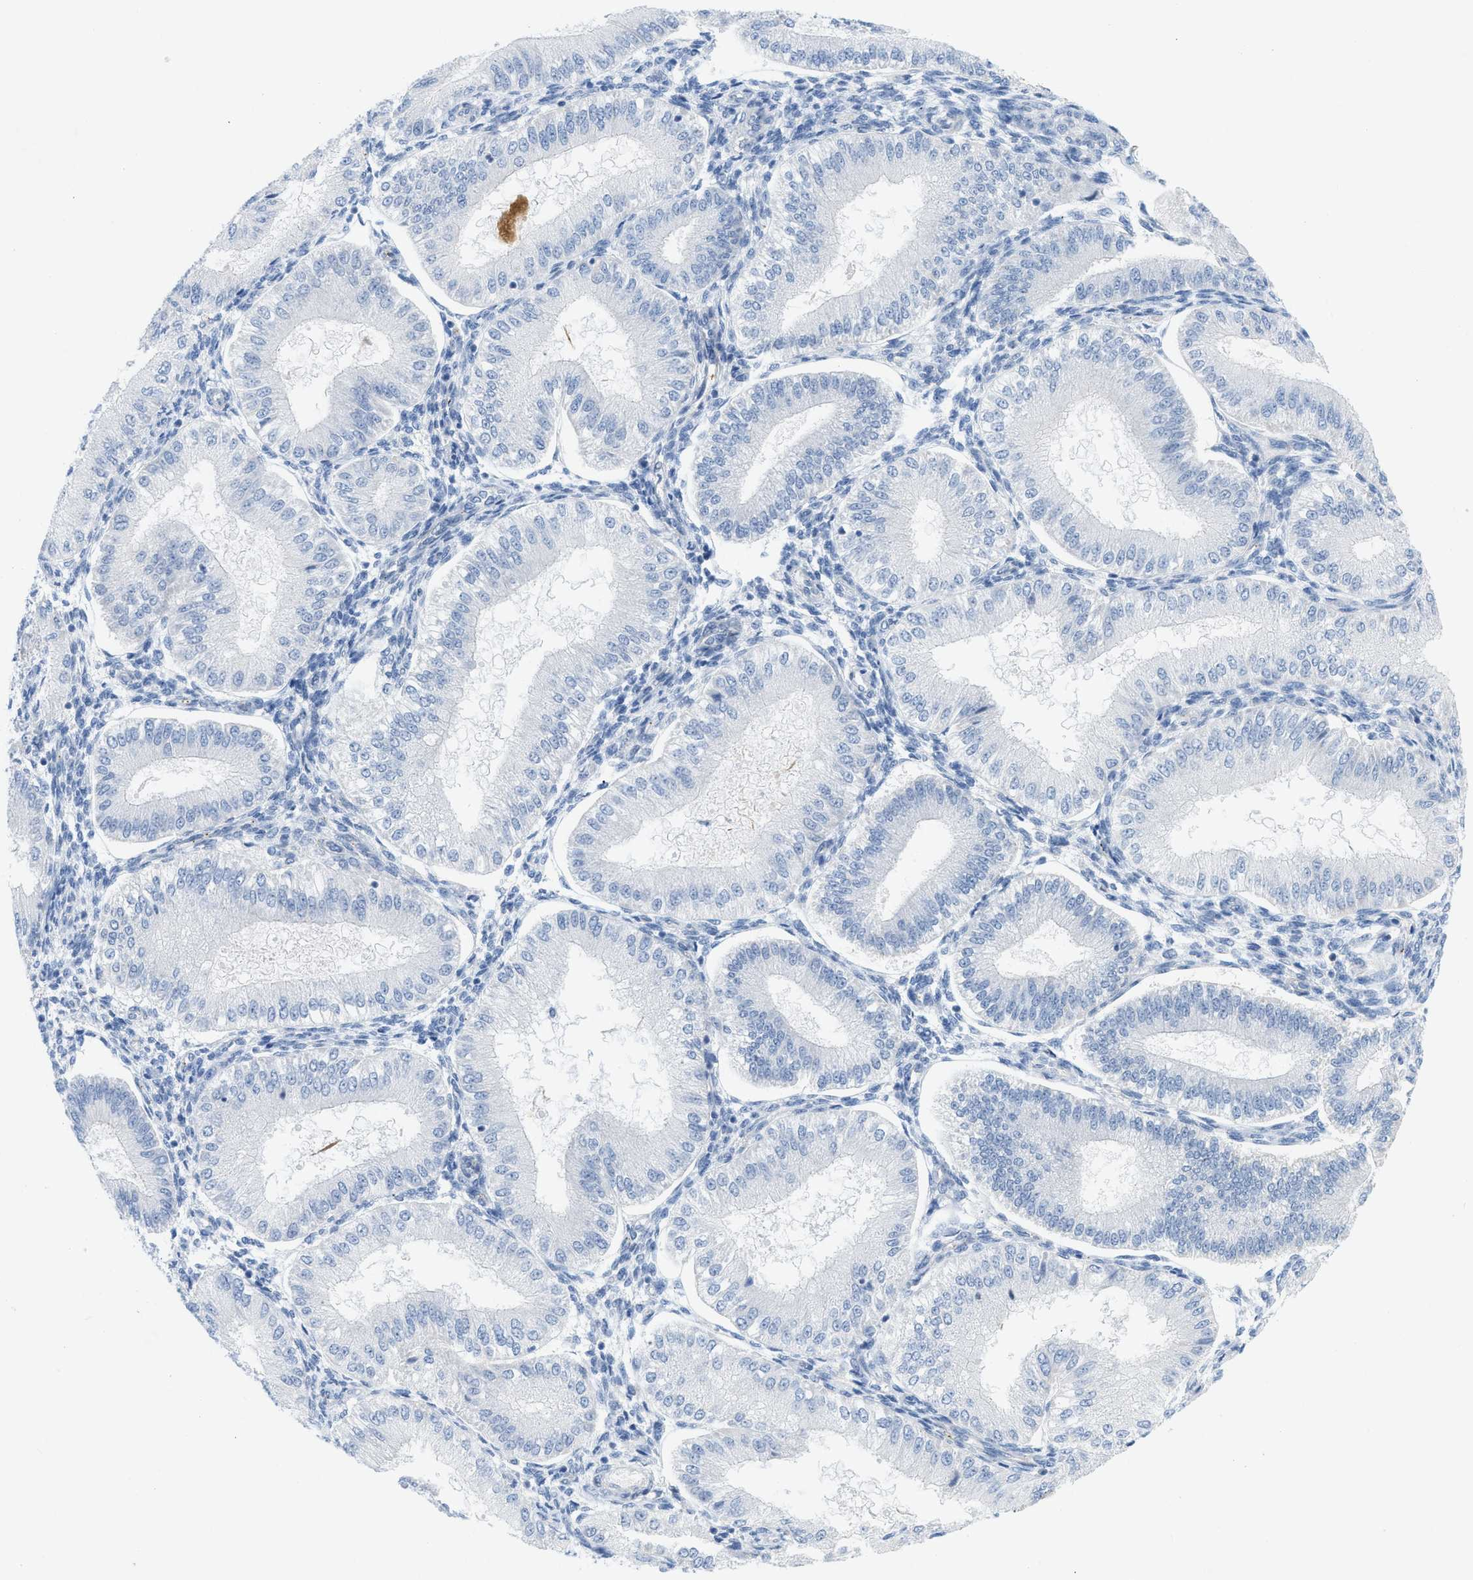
{"staining": {"intensity": "negative", "quantity": "none", "location": "none"}, "tissue": "endometrium", "cell_type": "Cells in endometrial stroma", "image_type": "normal", "snomed": [{"axis": "morphology", "description": "Normal tissue, NOS"}, {"axis": "topography", "description": "Endometrium"}], "caption": "The image displays no staining of cells in endometrial stroma in normal endometrium.", "gene": "HLTF", "patient": {"sex": "female", "age": 39}}